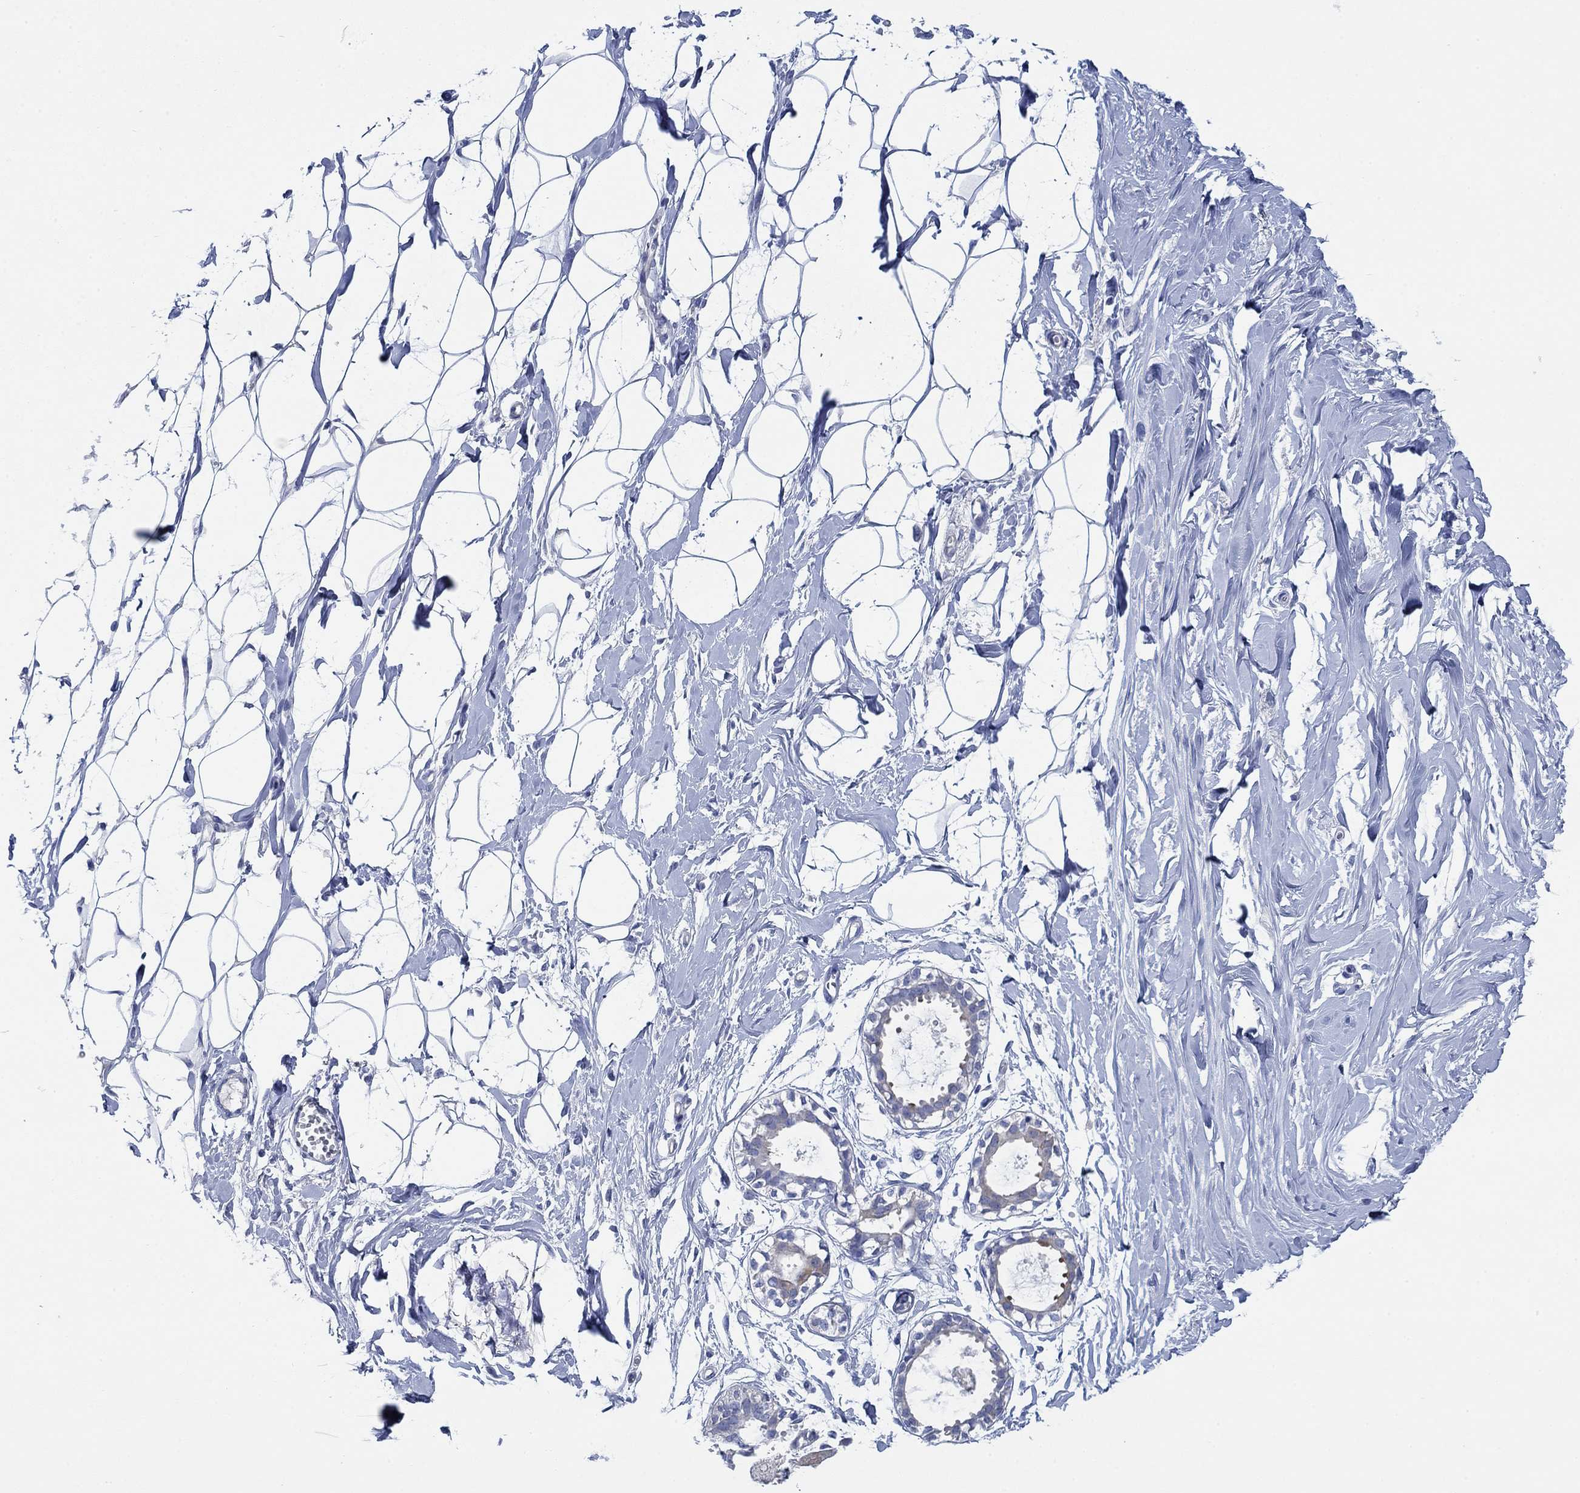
{"staining": {"intensity": "negative", "quantity": "none", "location": "none"}, "tissue": "breast", "cell_type": "Adipocytes", "image_type": "normal", "snomed": [{"axis": "morphology", "description": "Normal tissue, NOS"}, {"axis": "topography", "description": "Breast"}], "caption": "Immunohistochemical staining of benign breast exhibits no significant expression in adipocytes. (Stains: DAB (3,3'-diaminobenzidine) immunohistochemistry (IHC) with hematoxylin counter stain, Microscopy: brightfield microscopy at high magnification).", "gene": "ENSG00000251537", "patient": {"sex": "female", "age": 49}}